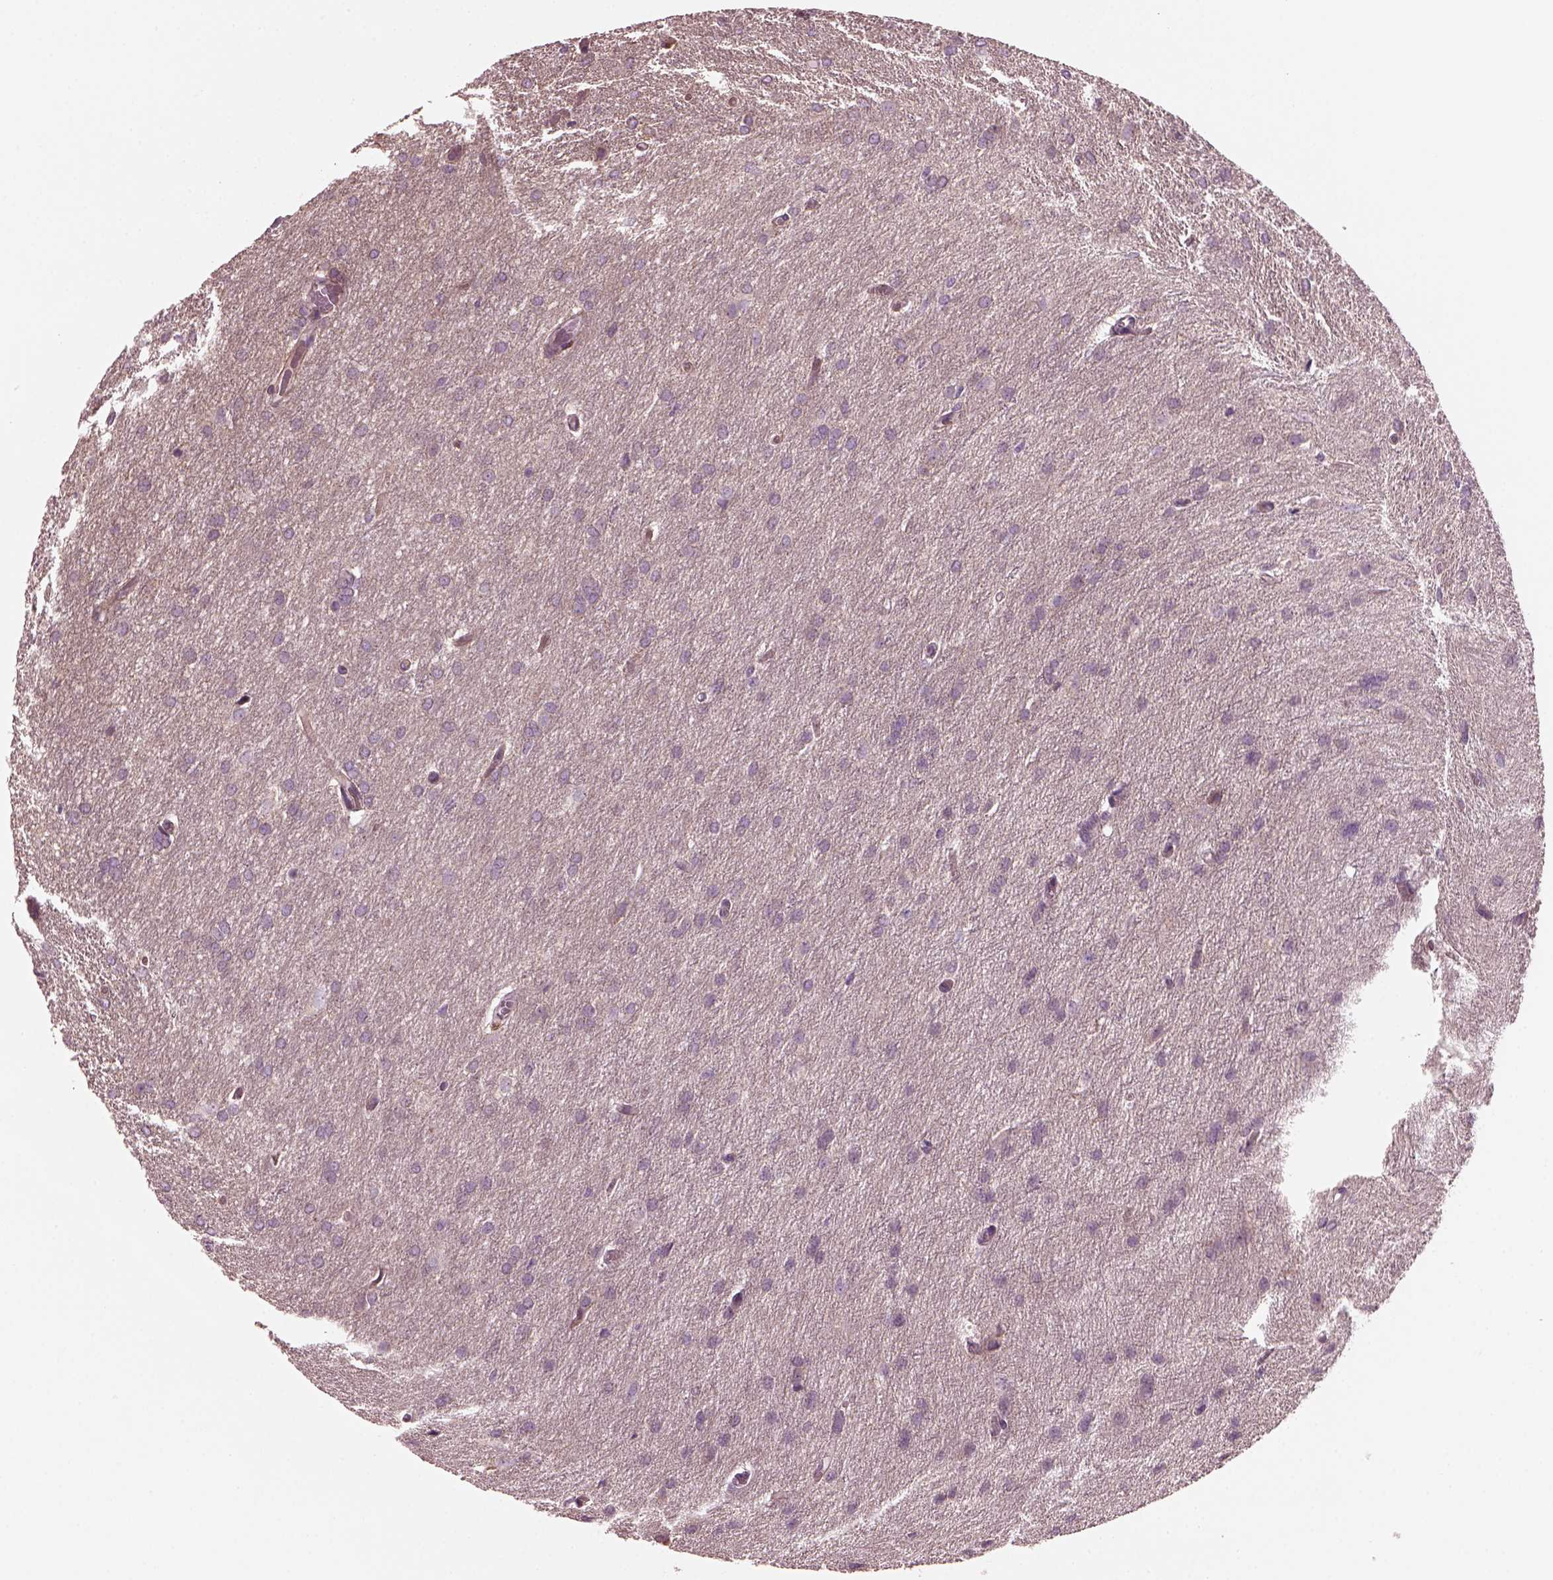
{"staining": {"intensity": "negative", "quantity": "none", "location": "none"}, "tissue": "glioma", "cell_type": "Tumor cells", "image_type": "cancer", "snomed": [{"axis": "morphology", "description": "Glioma, malignant, High grade"}, {"axis": "topography", "description": "Brain"}], "caption": "Immunohistochemistry (IHC) histopathology image of neoplastic tissue: glioma stained with DAB (3,3'-diaminobenzidine) exhibits no significant protein staining in tumor cells.", "gene": "ODAD1", "patient": {"sex": "male", "age": 68}}